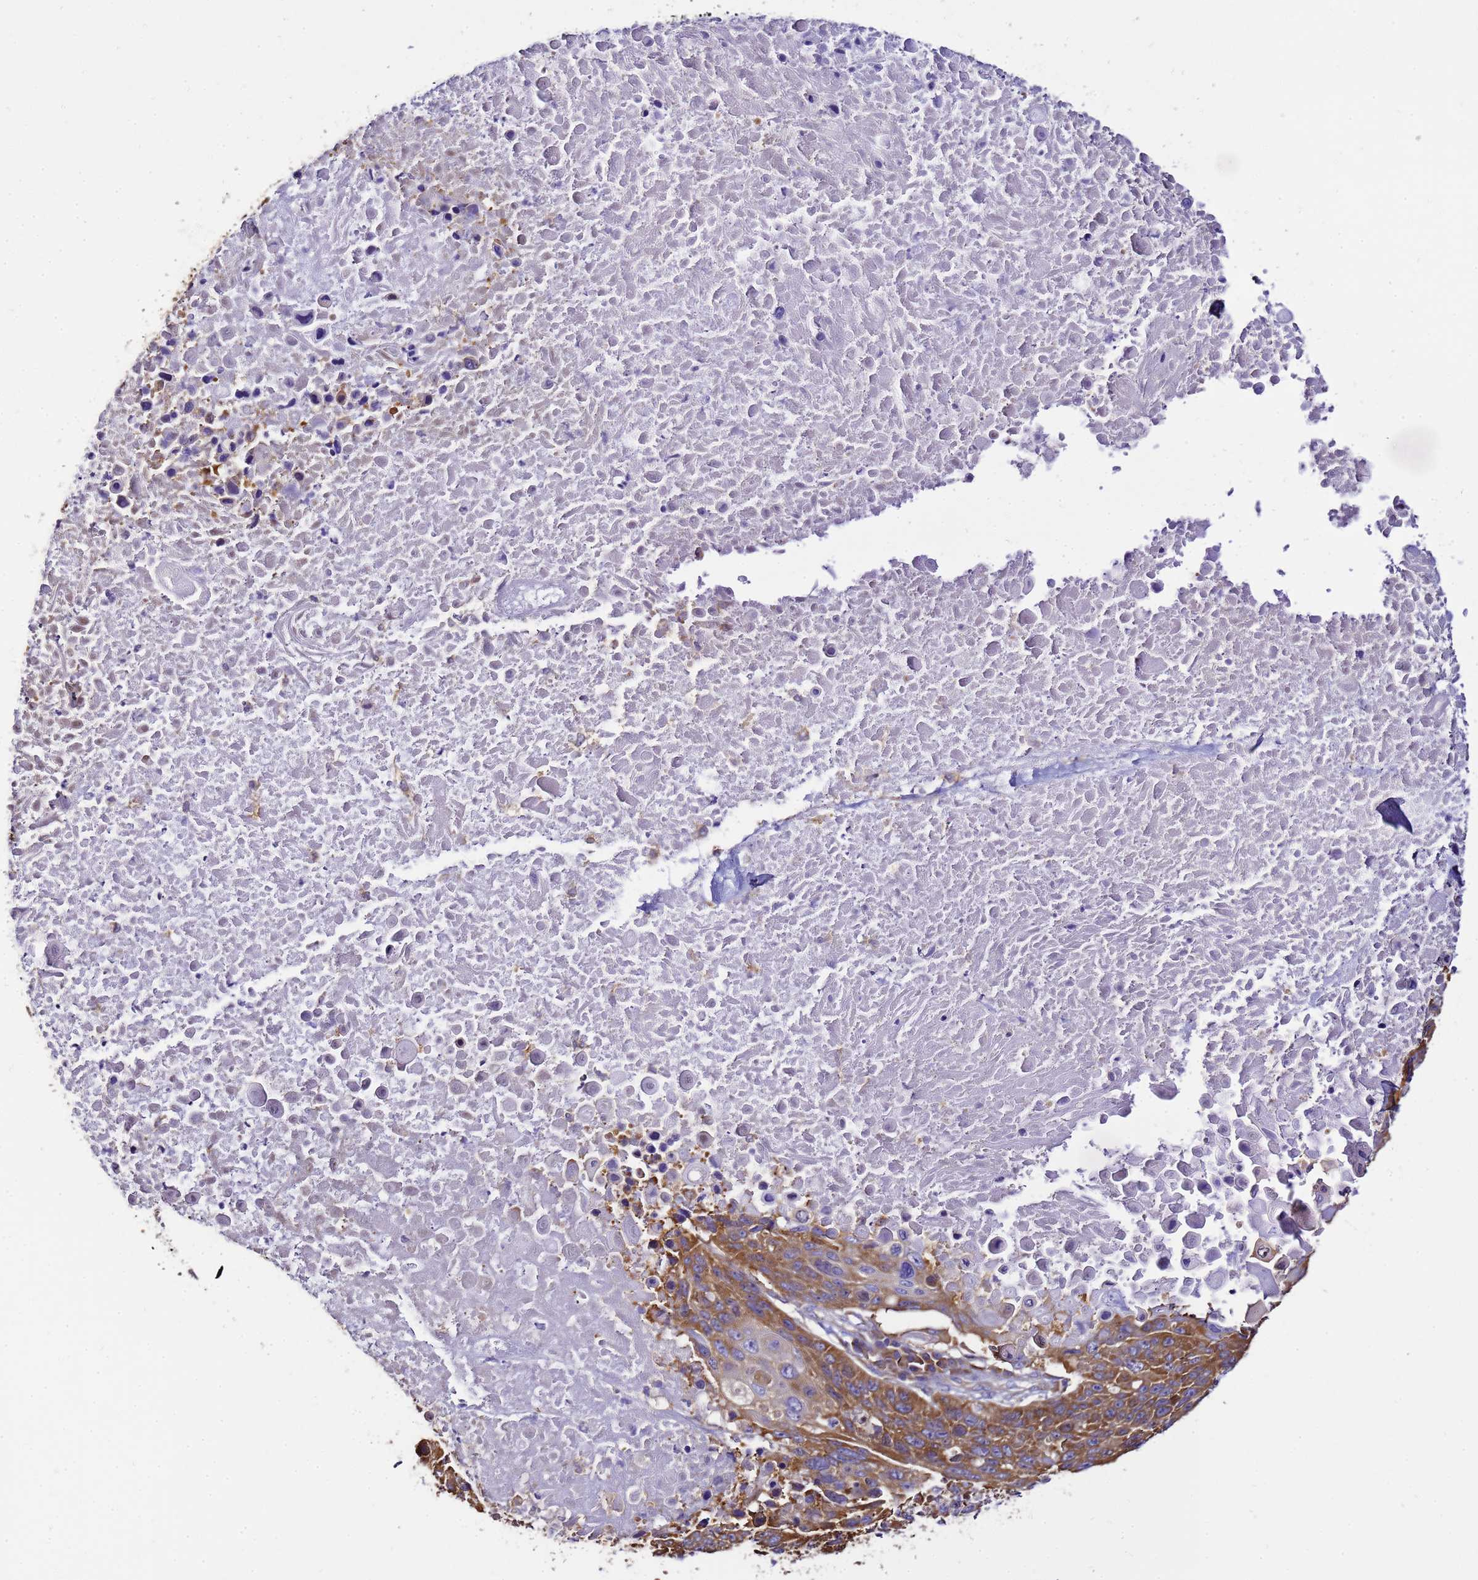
{"staining": {"intensity": "strong", "quantity": ">75%", "location": "cytoplasmic/membranous"}, "tissue": "lung cancer", "cell_type": "Tumor cells", "image_type": "cancer", "snomed": [{"axis": "morphology", "description": "Normal tissue, NOS"}, {"axis": "morphology", "description": "Squamous cell carcinoma, NOS"}, {"axis": "topography", "description": "Lymph node"}, {"axis": "topography", "description": "Lung"}], "caption": "DAB (3,3'-diaminobenzidine) immunohistochemical staining of squamous cell carcinoma (lung) shows strong cytoplasmic/membranous protein staining in approximately >75% of tumor cells.", "gene": "NARS1", "patient": {"sex": "male", "age": 66}}